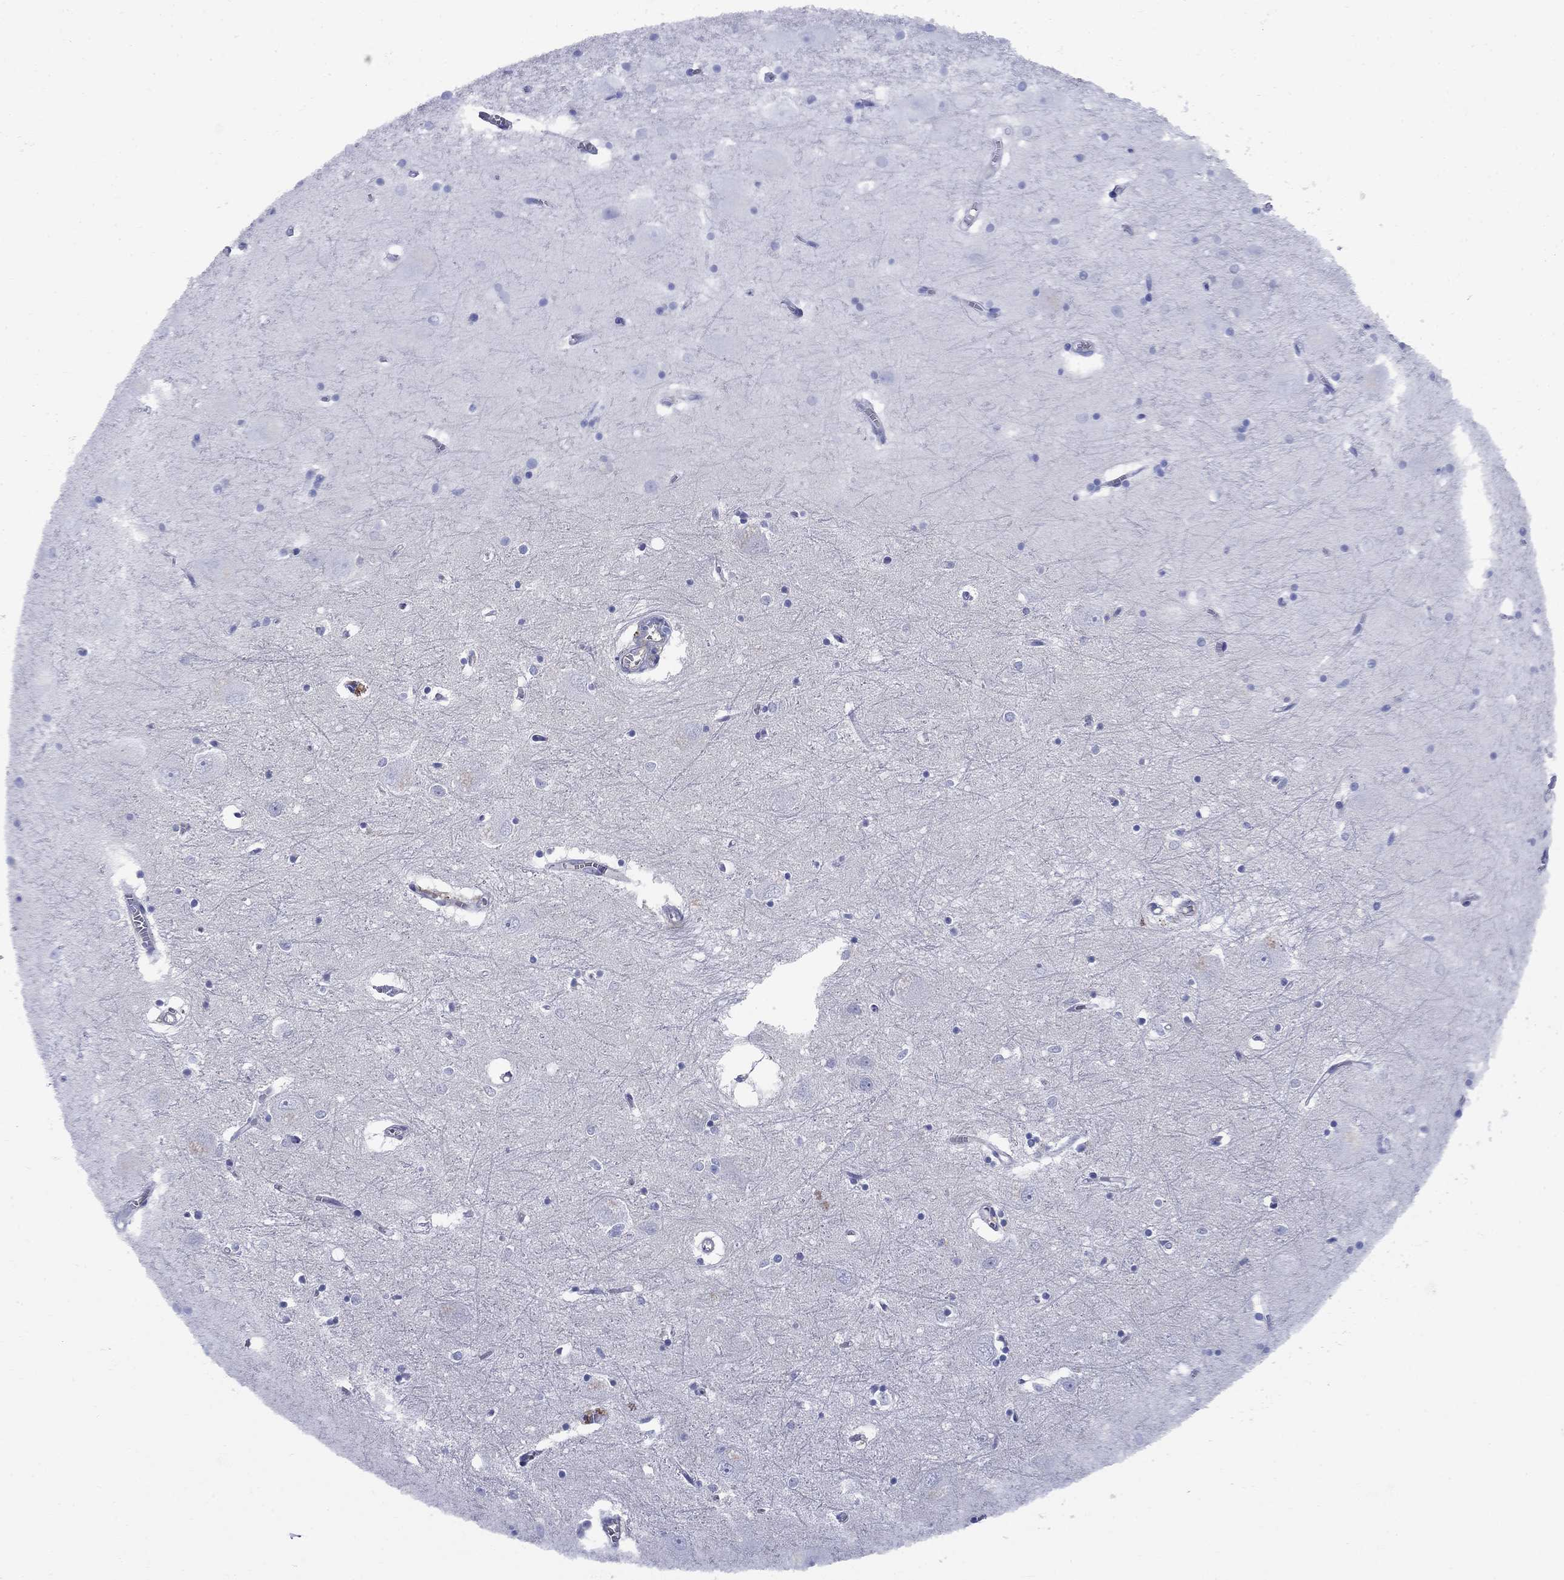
{"staining": {"intensity": "negative", "quantity": "none", "location": "none"}, "tissue": "caudate", "cell_type": "Glial cells", "image_type": "normal", "snomed": [{"axis": "morphology", "description": "Normal tissue, NOS"}, {"axis": "topography", "description": "Lateral ventricle wall"}], "caption": "There is no significant expression in glial cells of caudate. Nuclei are stained in blue.", "gene": "SMCP", "patient": {"sex": "male", "age": 54}}